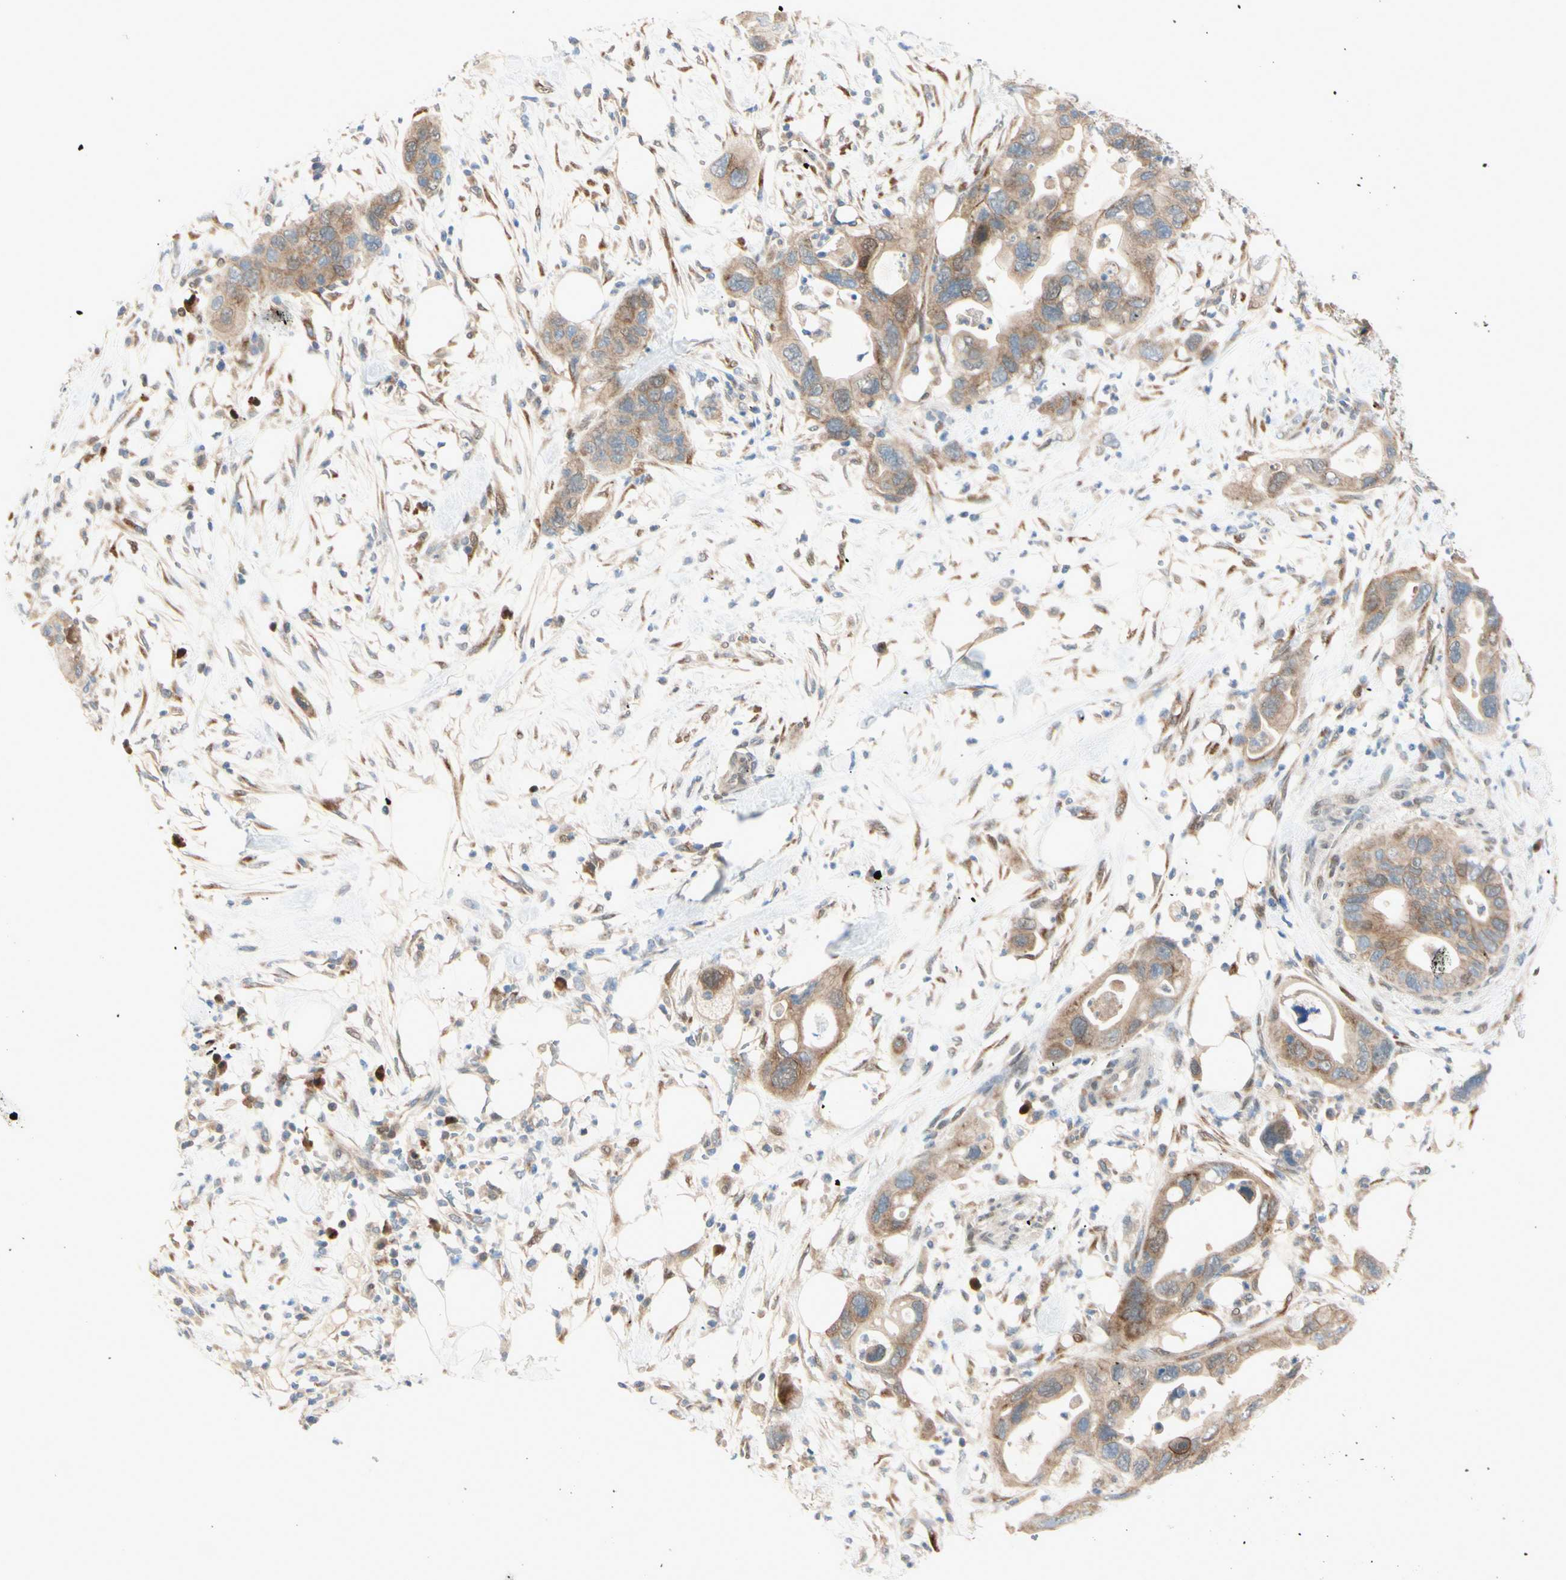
{"staining": {"intensity": "moderate", "quantity": ">75%", "location": "cytoplasmic/membranous"}, "tissue": "pancreatic cancer", "cell_type": "Tumor cells", "image_type": "cancer", "snomed": [{"axis": "morphology", "description": "Adenocarcinoma, NOS"}, {"axis": "topography", "description": "Pancreas"}], "caption": "Immunohistochemical staining of human pancreatic cancer (adenocarcinoma) exhibits medium levels of moderate cytoplasmic/membranous staining in about >75% of tumor cells.", "gene": "PTTG1", "patient": {"sex": "female", "age": 71}}